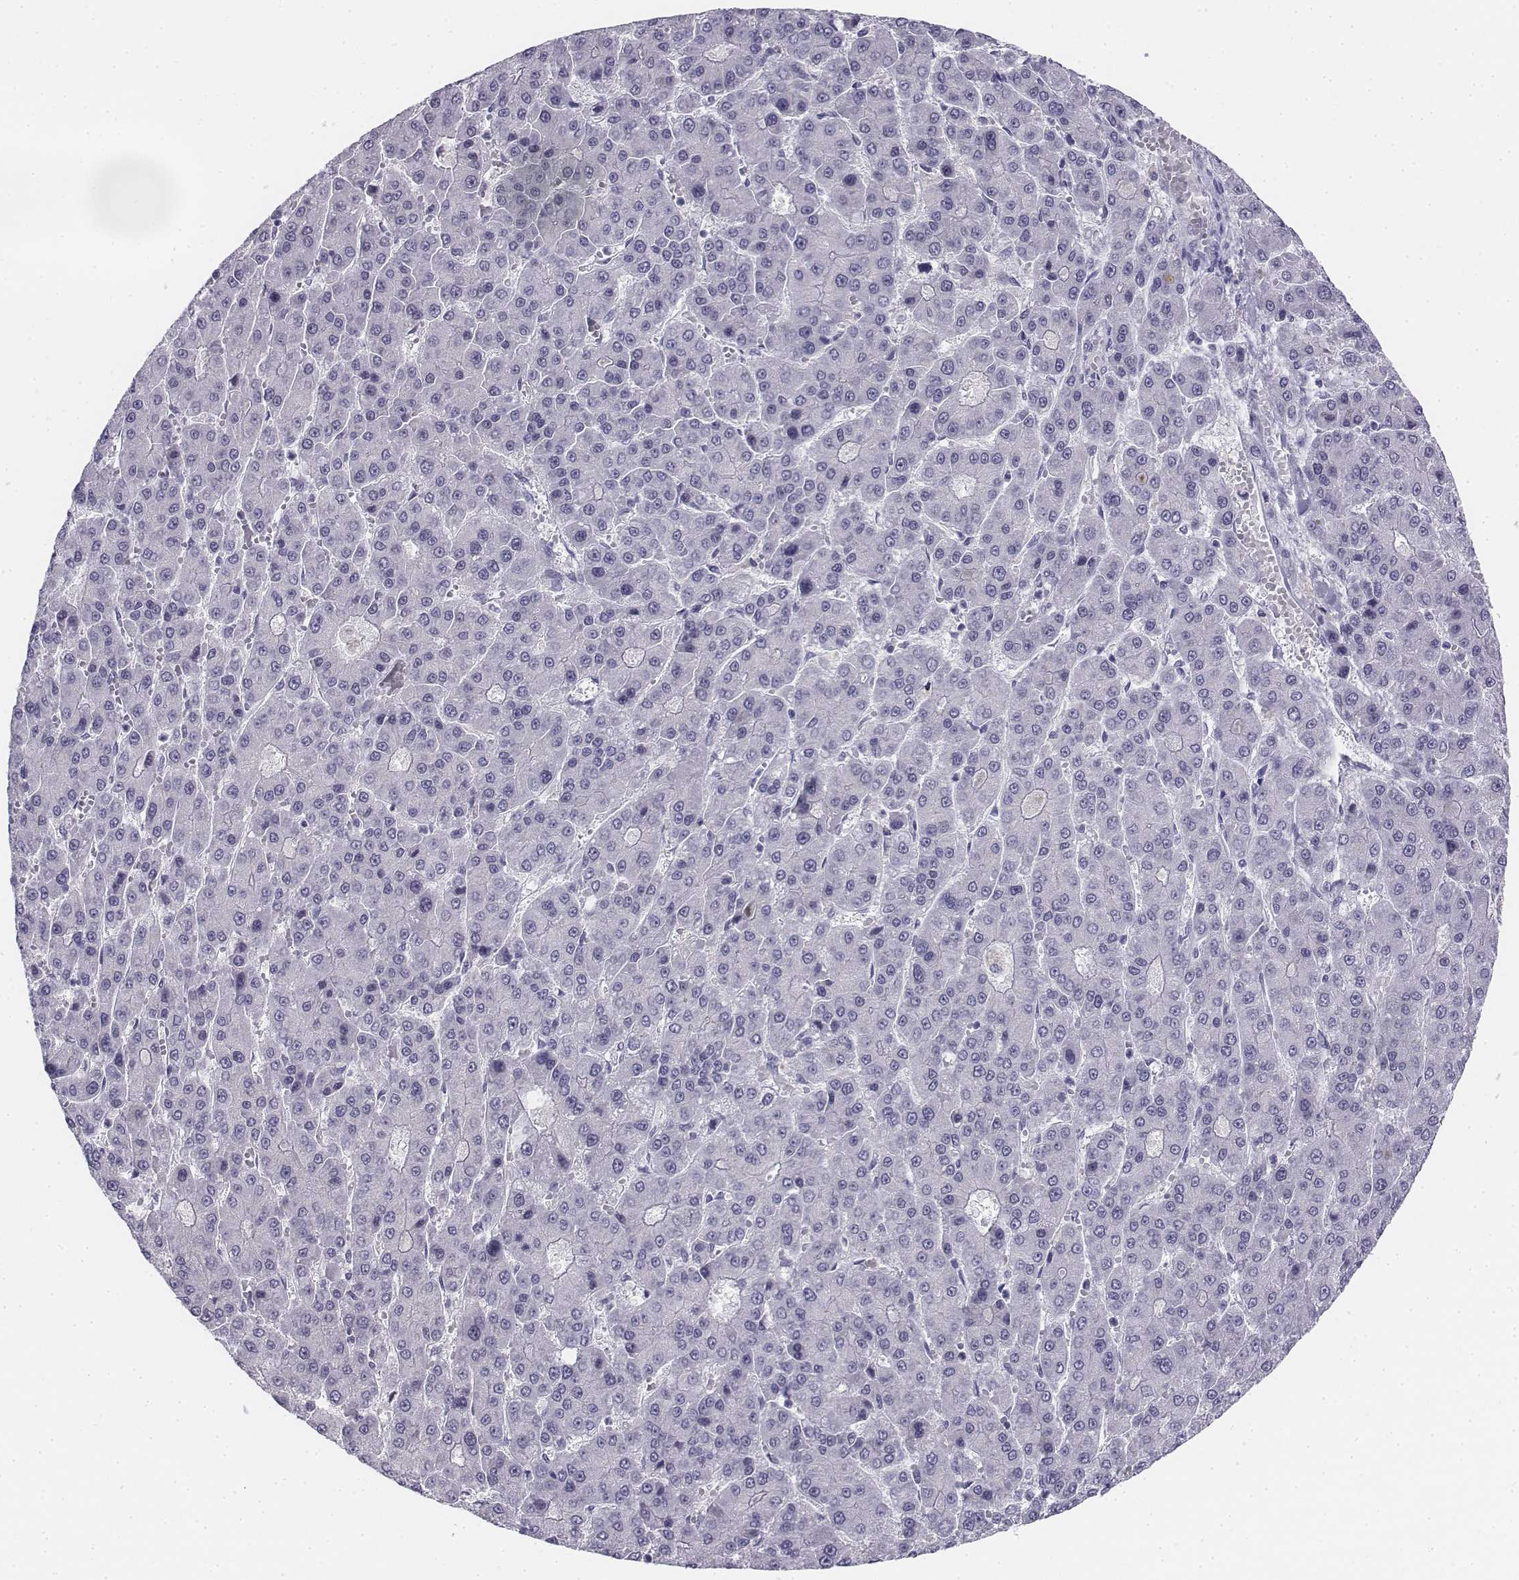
{"staining": {"intensity": "negative", "quantity": "none", "location": "none"}, "tissue": "liver cancer", "cell_type": "Tumor cells", "image_type": "cancer", "snomed": [{"axis": "morphology", "description": "Carcinoma, Hepatocellular, NOS"}, {"axis": "topography", "description": "Liver"}], "caption": "Immunohistochemical staining of human liver cancer displays no significant positivity in tumor cells. The staining is performed using DAB (3,3'-diaminobenzidine) brown chromogen with nuclei counter-stained in using hematoxylin.", "gene": "TH", "patient": {"sex": "male", "age": 70}}